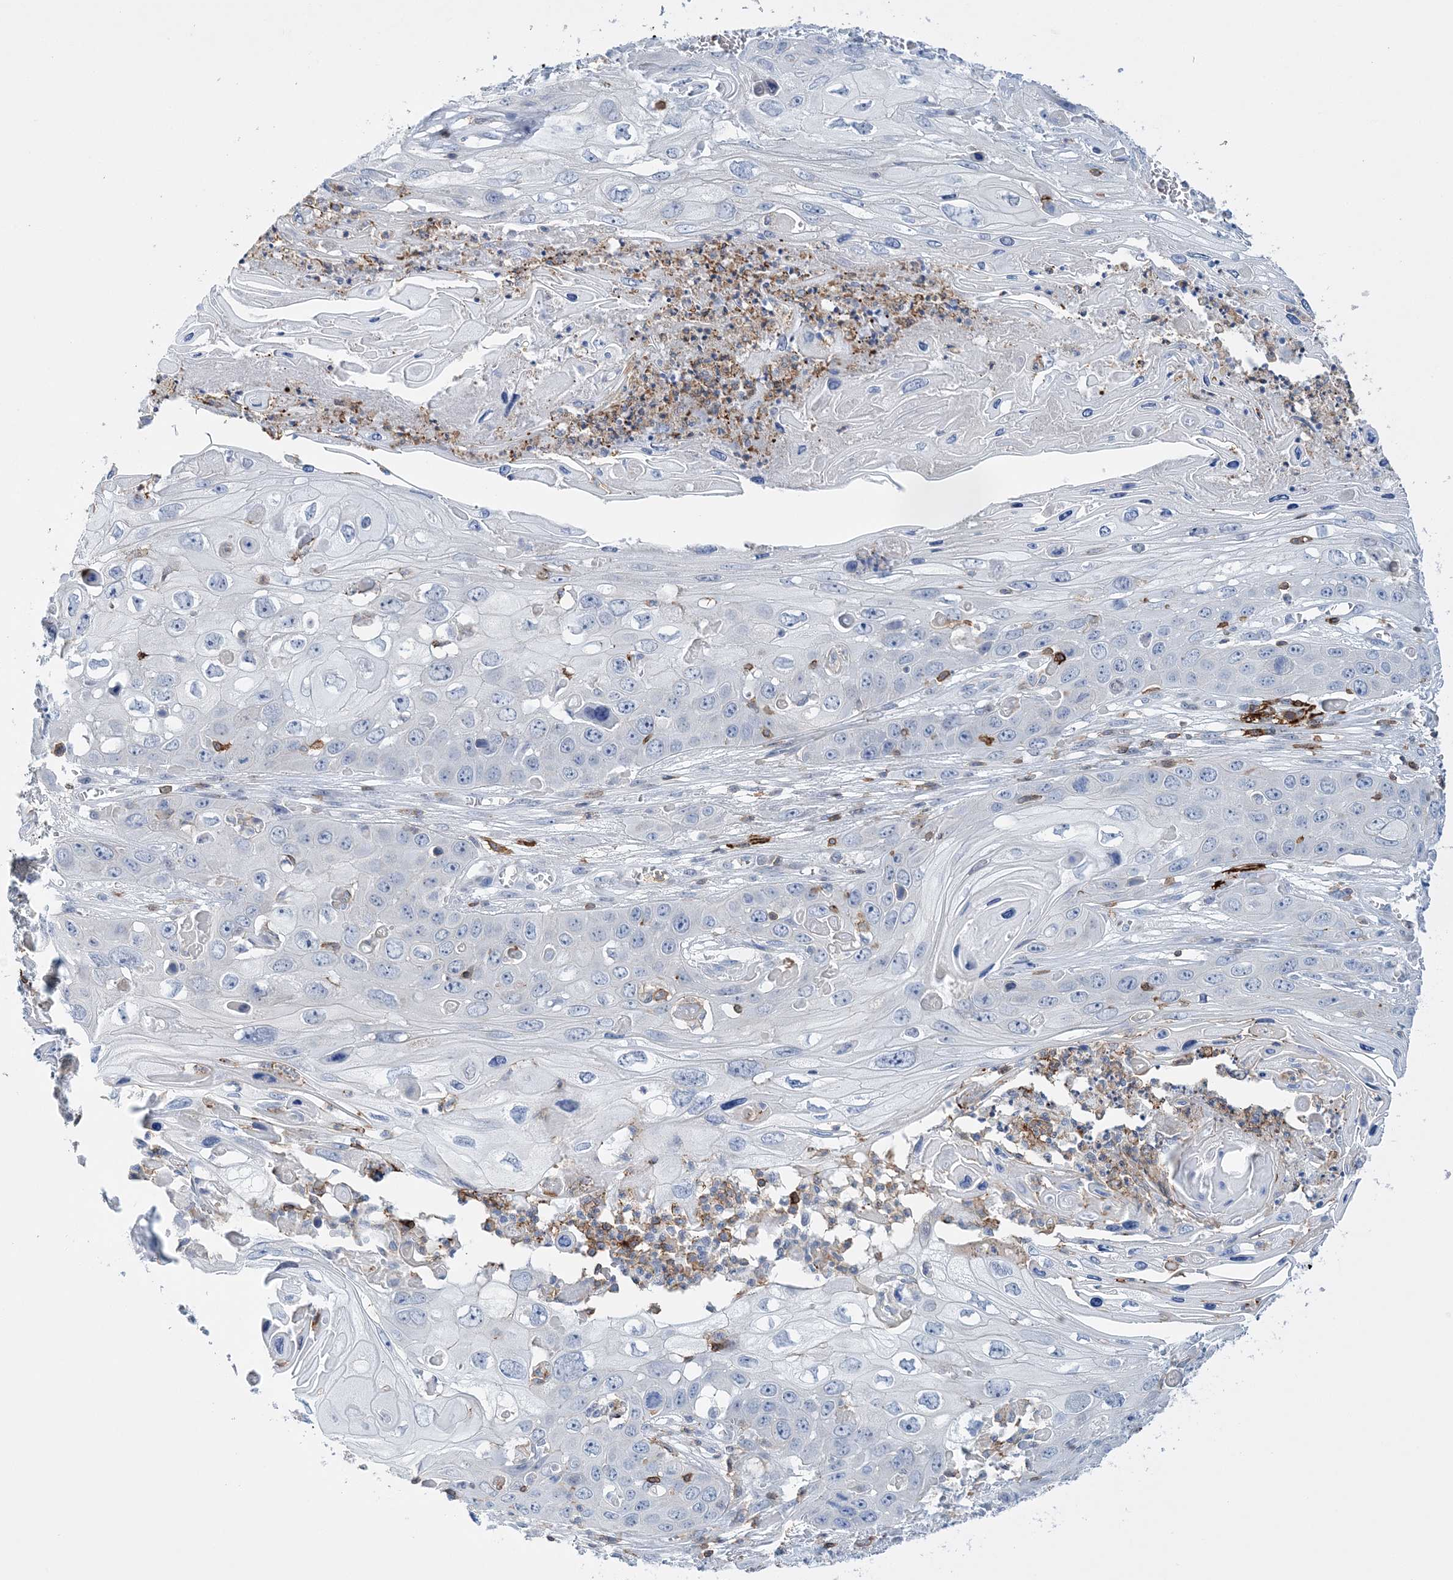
{"staining": {"intensity": "negative", "quantity": "none", "location": "none"}, "tissue": "skin cancer", "cell_type": "Tumor cells", "image_type": "cancer", "snomed": [{"axis": "morphology", "description": "Squamous cell carcinoma, NOS"}, {"axis": "topography", "description": "Skin"}], "caption": "A photomicrograph of squamous cell carcinoma (skin) stained for a protein reveals no brown staining in tumor cells.", "gene": "PRMT9", "patient": {"sex": "male", "age": 55}}